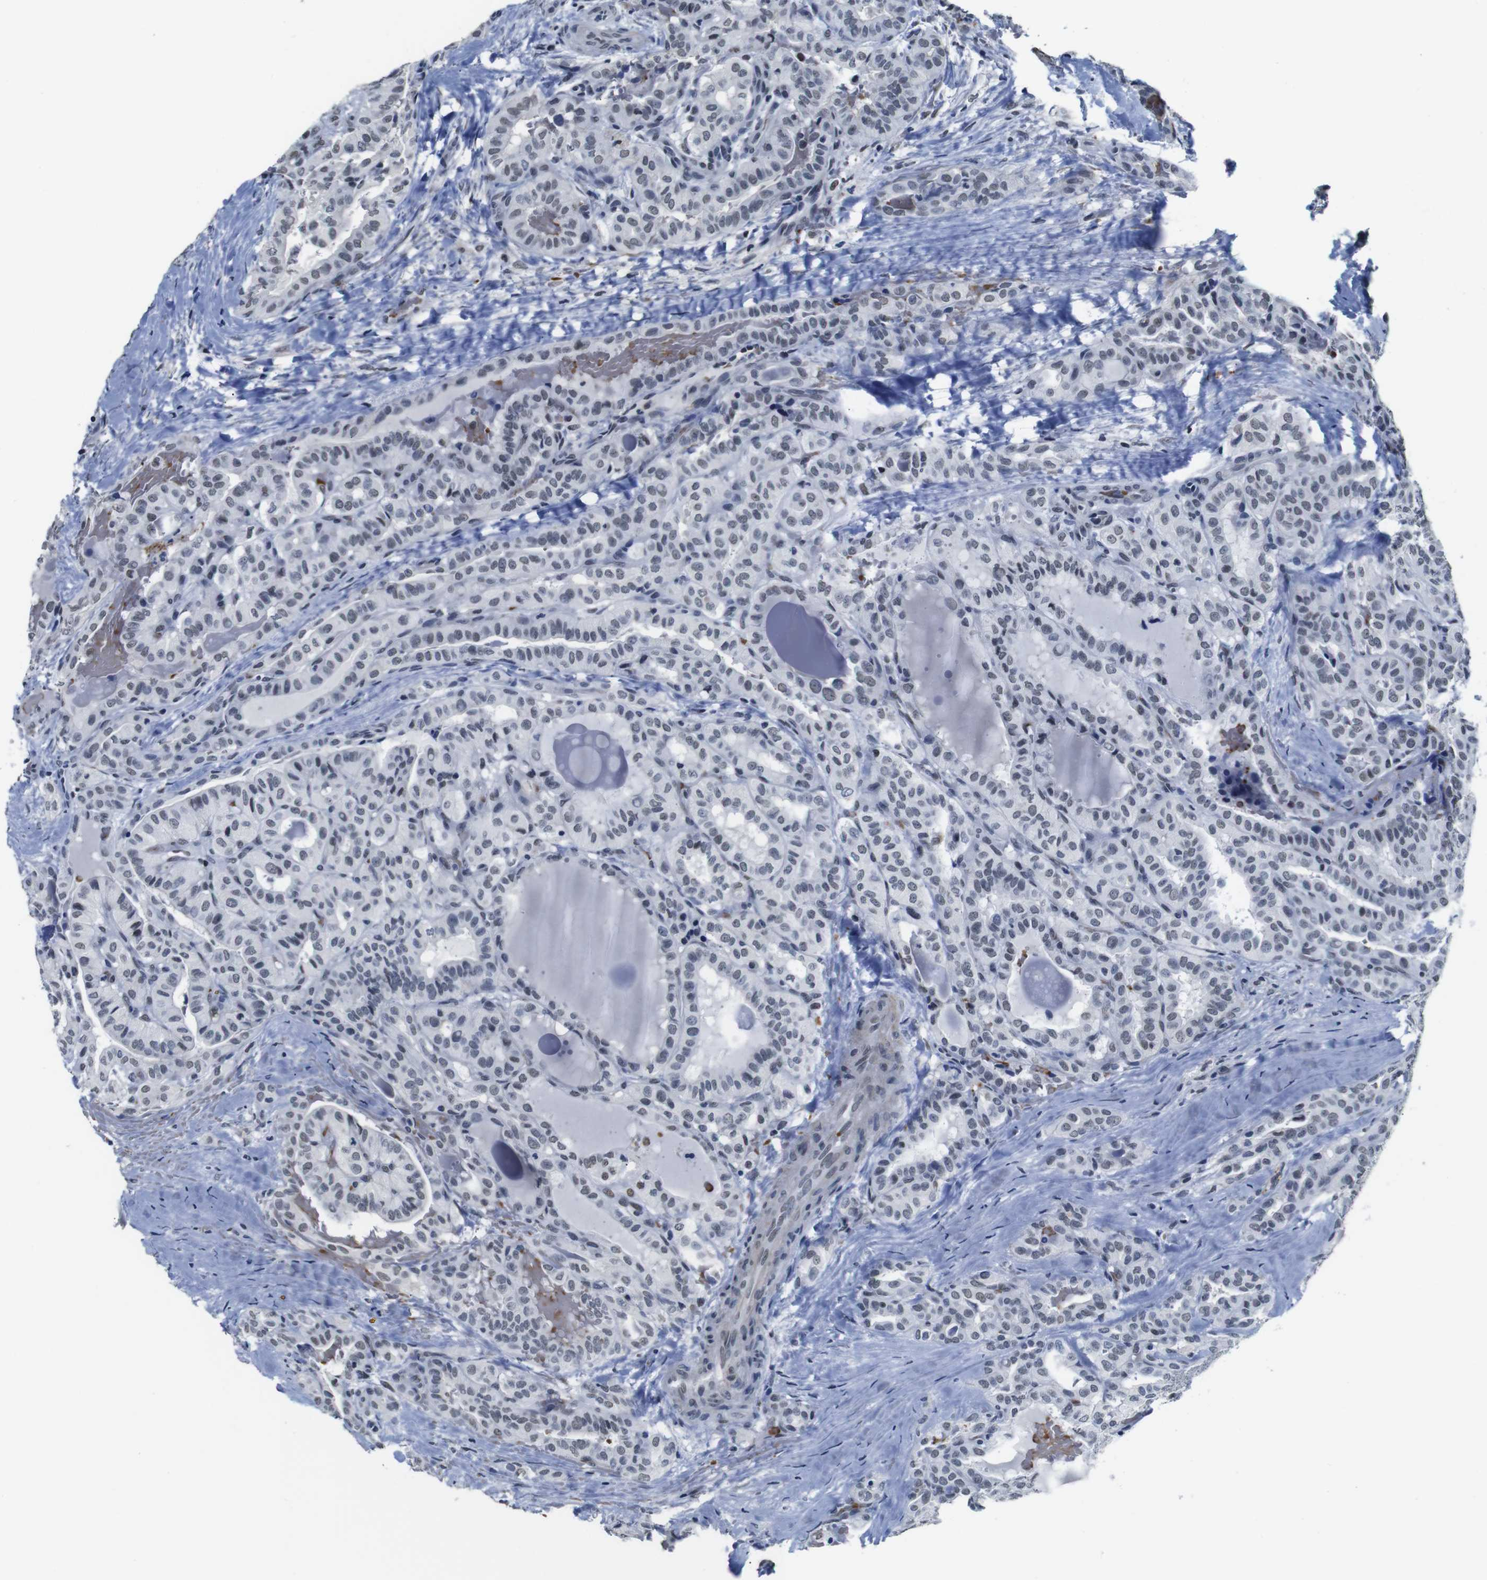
{"staining": {"intensity": "weak", "quantity": "<25%", "location": "nuclear"}, "tissue": "thyroid cancer", "cell_type": "Tumor cells", "image_type": "cancer", "snomed": [{"axis": "morphology", "description": "Papillary adenocarcinoma, NOS"}, {"axis": "topography", "description": "Thyroid gland"}], "caption": "This is a photomicrograph of immunohistochemistry staining of thyroid papillary adenocarcinoma, which shows no expression in tumor cells.", "gene": "ILDR2", "patient": {"sex": "male", "age": 77}}